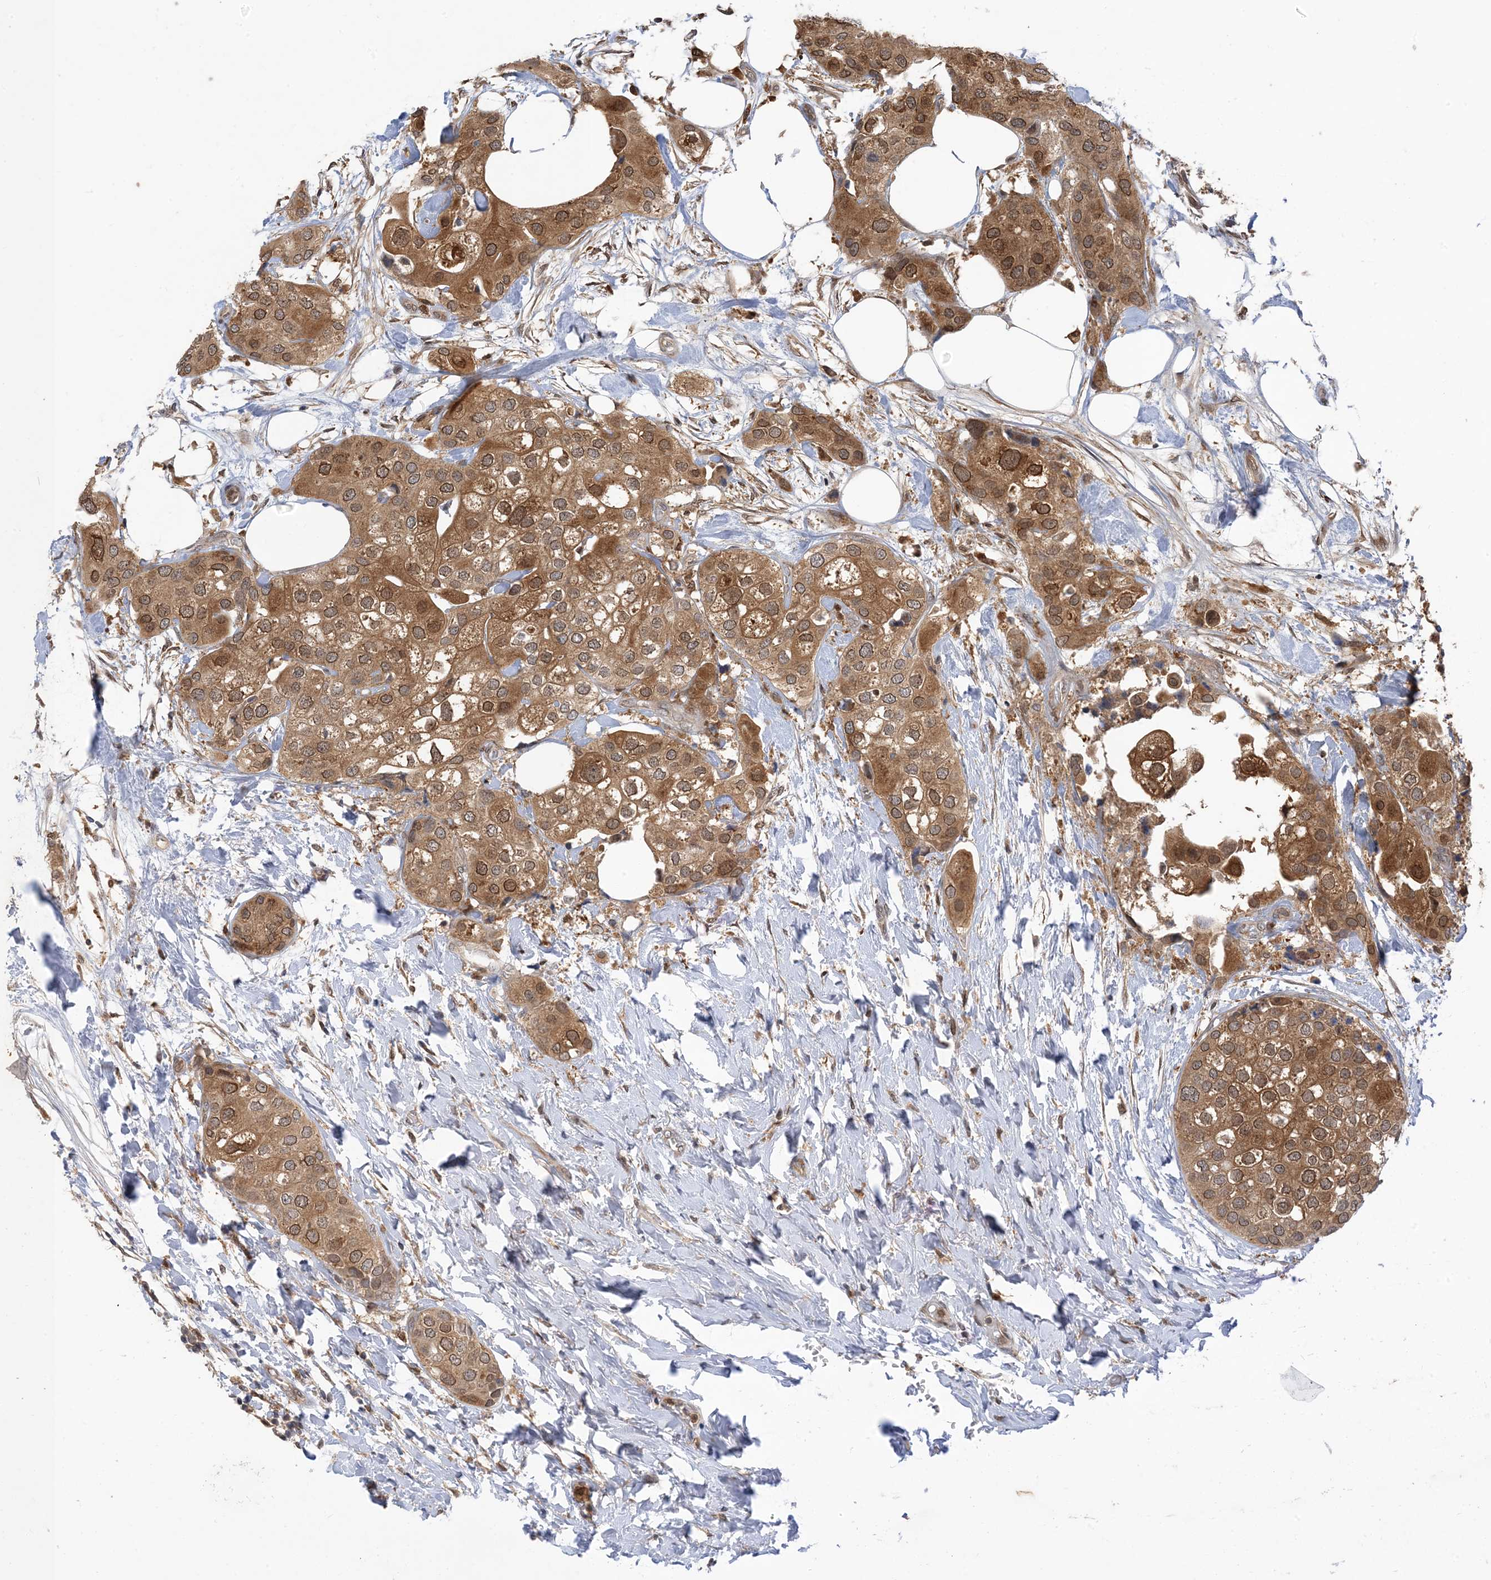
{"staining": {"intensity": "moderate", "quantity": ">75%", "location": "cytoplasmic/membranous,nuclear"}, "tissue": "urothelial cancer", "cell_type": "Tumor cells", "image_type": "cancer", "snomed": [{"axis": "morphology", "description": "Urothelial carcinoma, High grade"}, {"axis": "topography", "description": "Urinary bladder"}], "caption": "Protein expression analysis of urothelial cancer displays moderate cytoplasmic/membranous and nuclear positivity in approximately >75% of tumor cells. The protein of interest is shown in brown color, while the nuclei are stained blue.", "gene": "NAGK", "patient": {"sex": "male", "age": 64}}